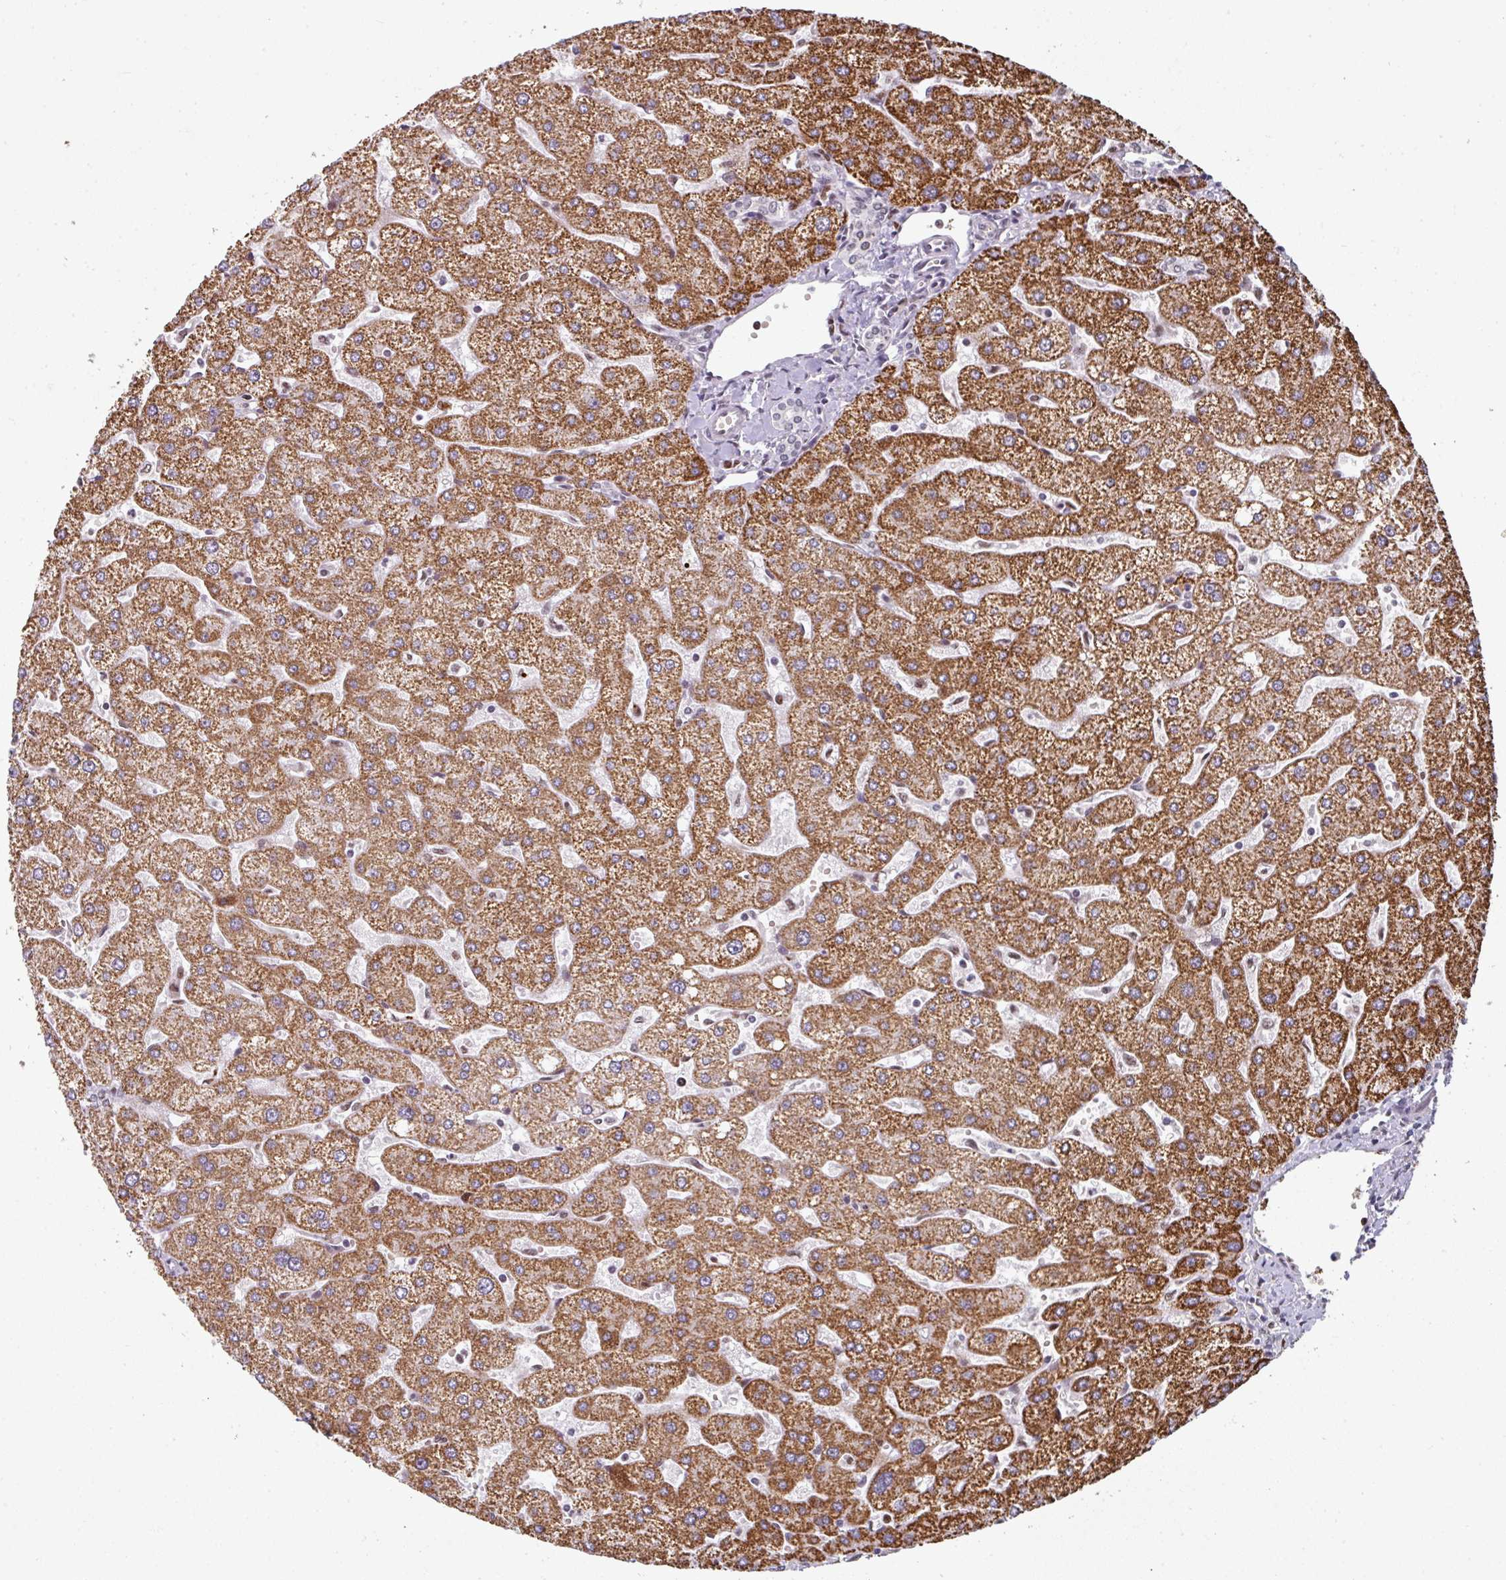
{"staining": {"intensity": "moderate", "quantity": "25%-75%", "location": "nuclear"}, "tissue": "liver", "cell_type": "Cholangiocytes", "image_type": "normal", "snomed": [{"axis": "morphology", "description": "Normal tissue, NOS"}, {"axis": "topography", "description": "Liver"}], "caption": "IHC of unremarkable human liver displays medium levels of moderate nuclear staining in about 25%-75% of cholangiocytes.", "gene": "ENSG00000283782", "patient": {"sex": "male", "age": 67}}